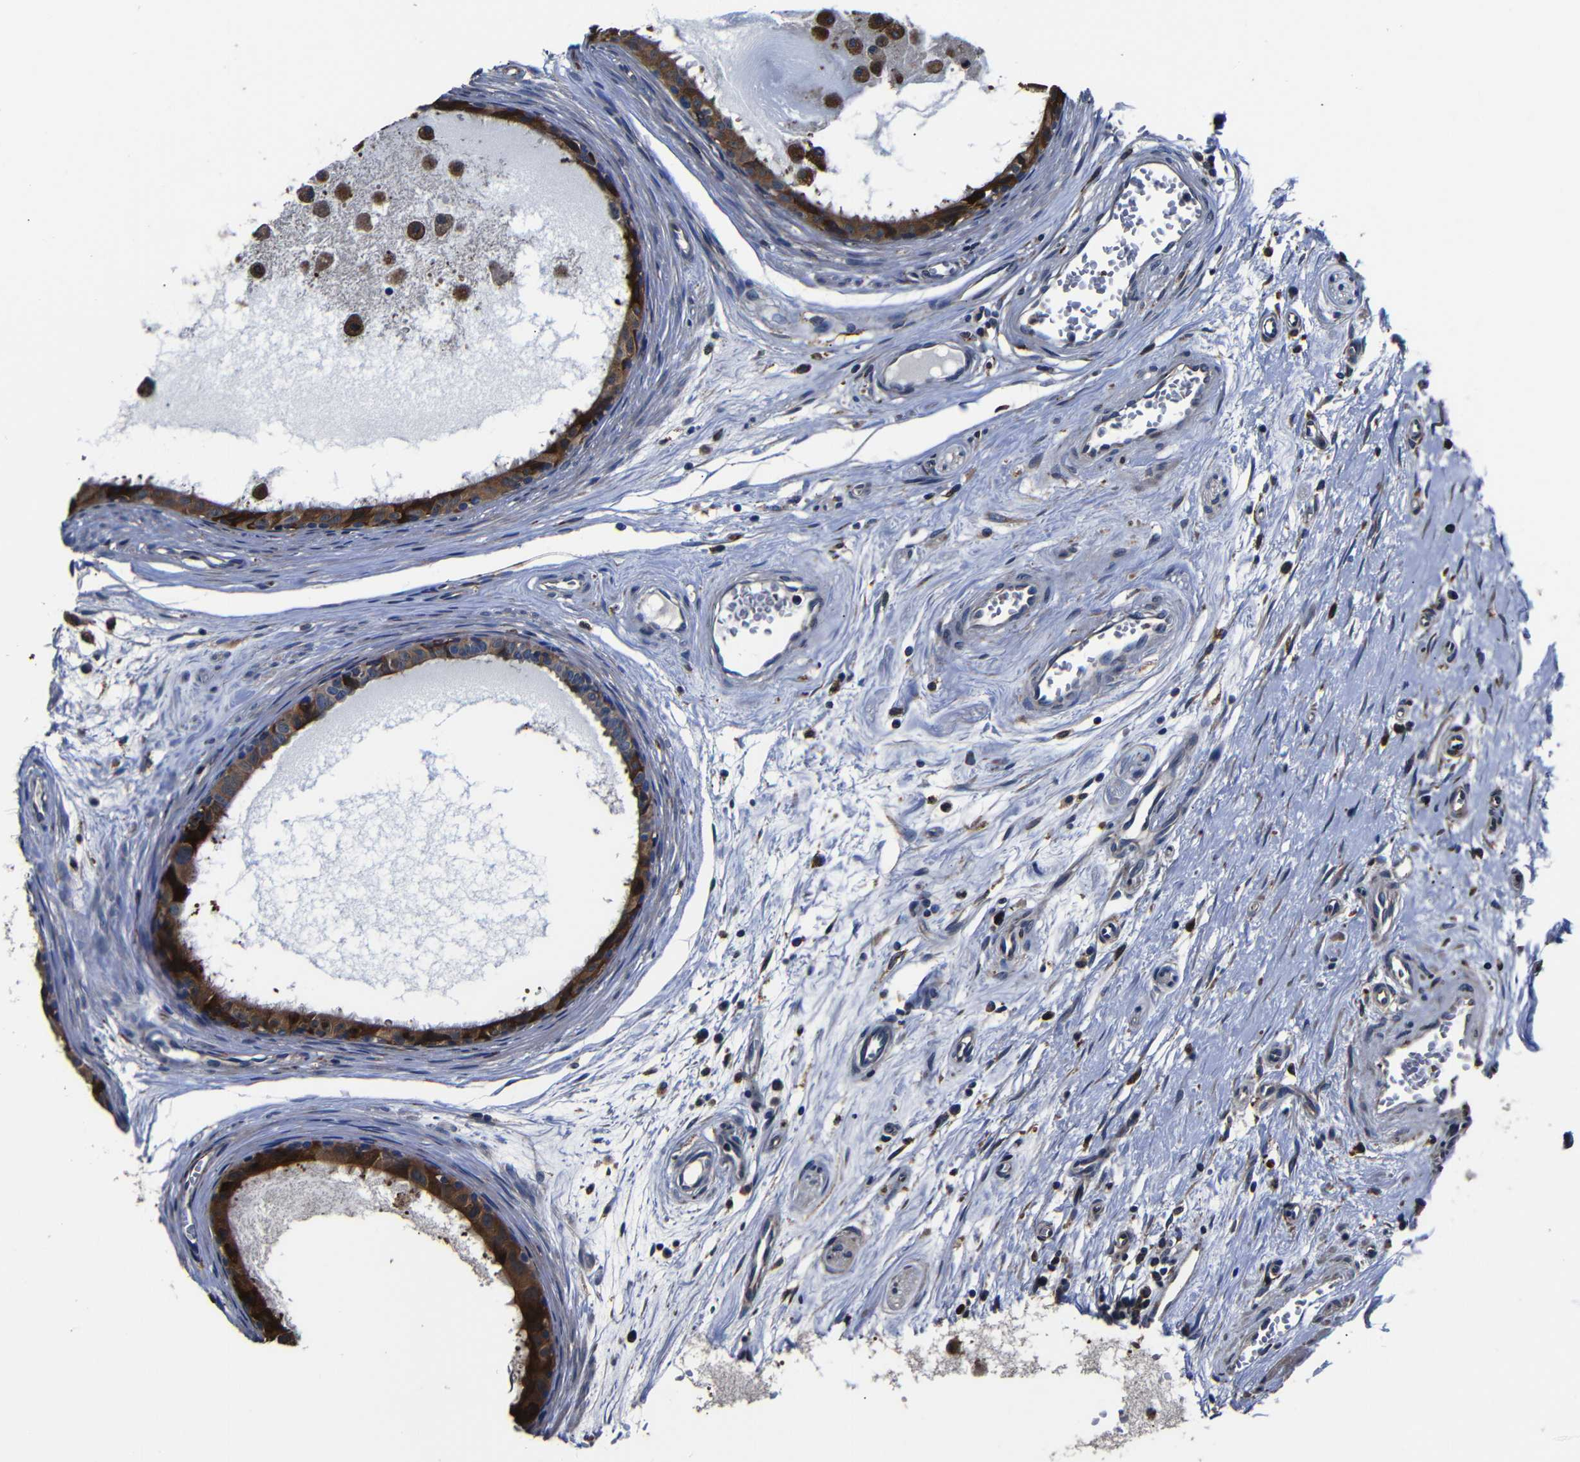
{"staining": {"intensity": "strong", "quantity": ">75%", "location": "cytoplasmic/membranous"}, "tissue": "epididymis", "cell_type": "Glandular cells", "image_type": "normal", "snomed": [{"axis": "morphology", "description": "Normal tissue, NOS"}, {"axis": "morphology", "description": "Inflammation, NOS"}, {"axis": "topography", "description": "Epididymis"}], "caption": "A brown stain shows strong cytoplasmic/membranous positivity of a protein in glandular cells of benign human epididymis.", "gene": "SCN9A", "patient": {"sex": "male", "age": 85}}